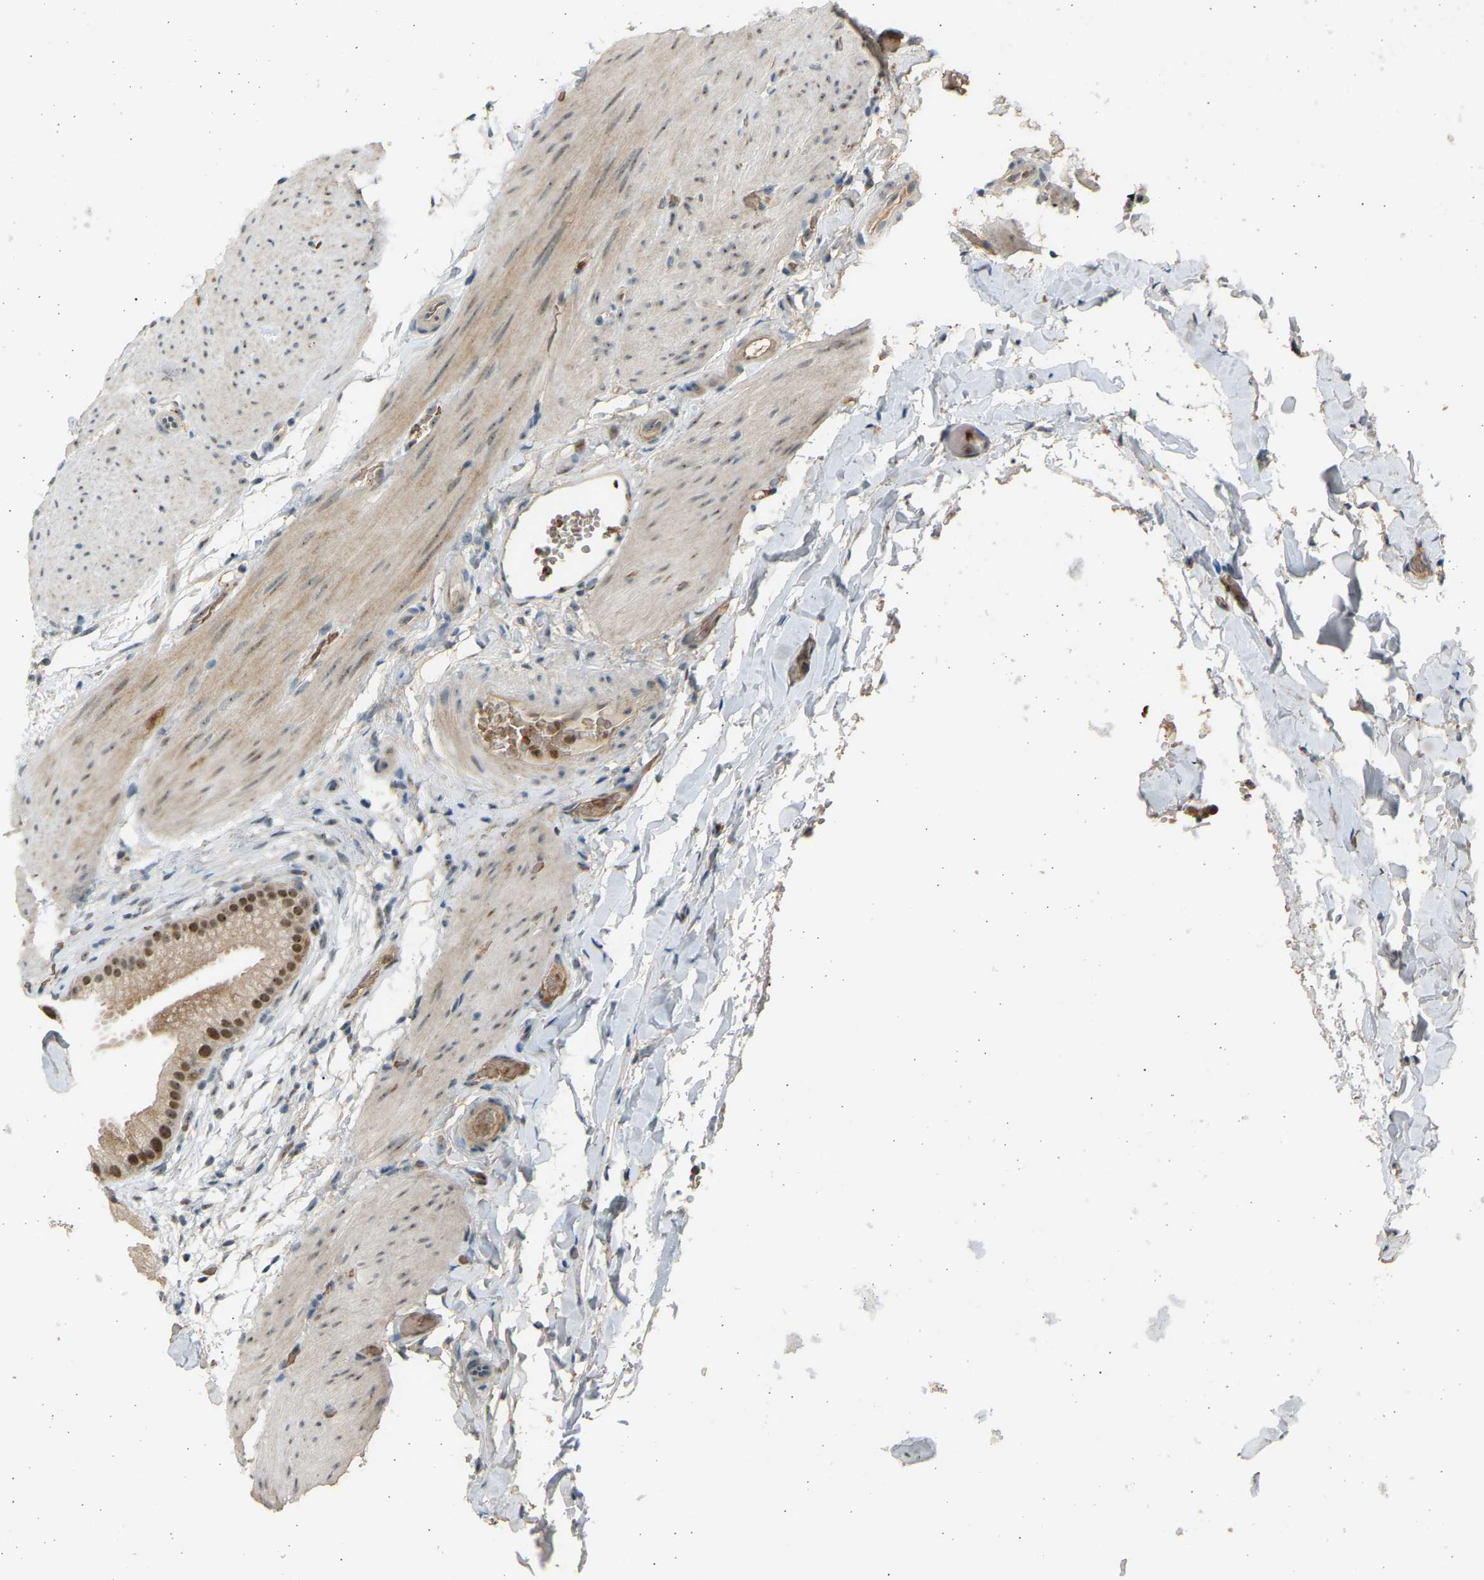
{"staining": {"intensity": "strong", "quantity": ">75%", "location": "cytoplasmic/membranous,nuclear"}, "tissue": "gallbladder", "cell_type": "Glandular cells", "image_type": "normal", "snomed": [{"axis": "morphology", "description": "Normal tissue, NOS"}, {"axis": "topography", "description": "Gallbladder"}], "caption": "Immunohistochemistry of benign human gallbladder demonstrates high levels of strong cytoplasmic/membranous,nuclear staining in about >75% of glandular cells. The protein of interest is shown in brown color, while the nuclei are stained blue.", "gene": "BIRC2", "patient": {"sex": "female", "age": 64}}